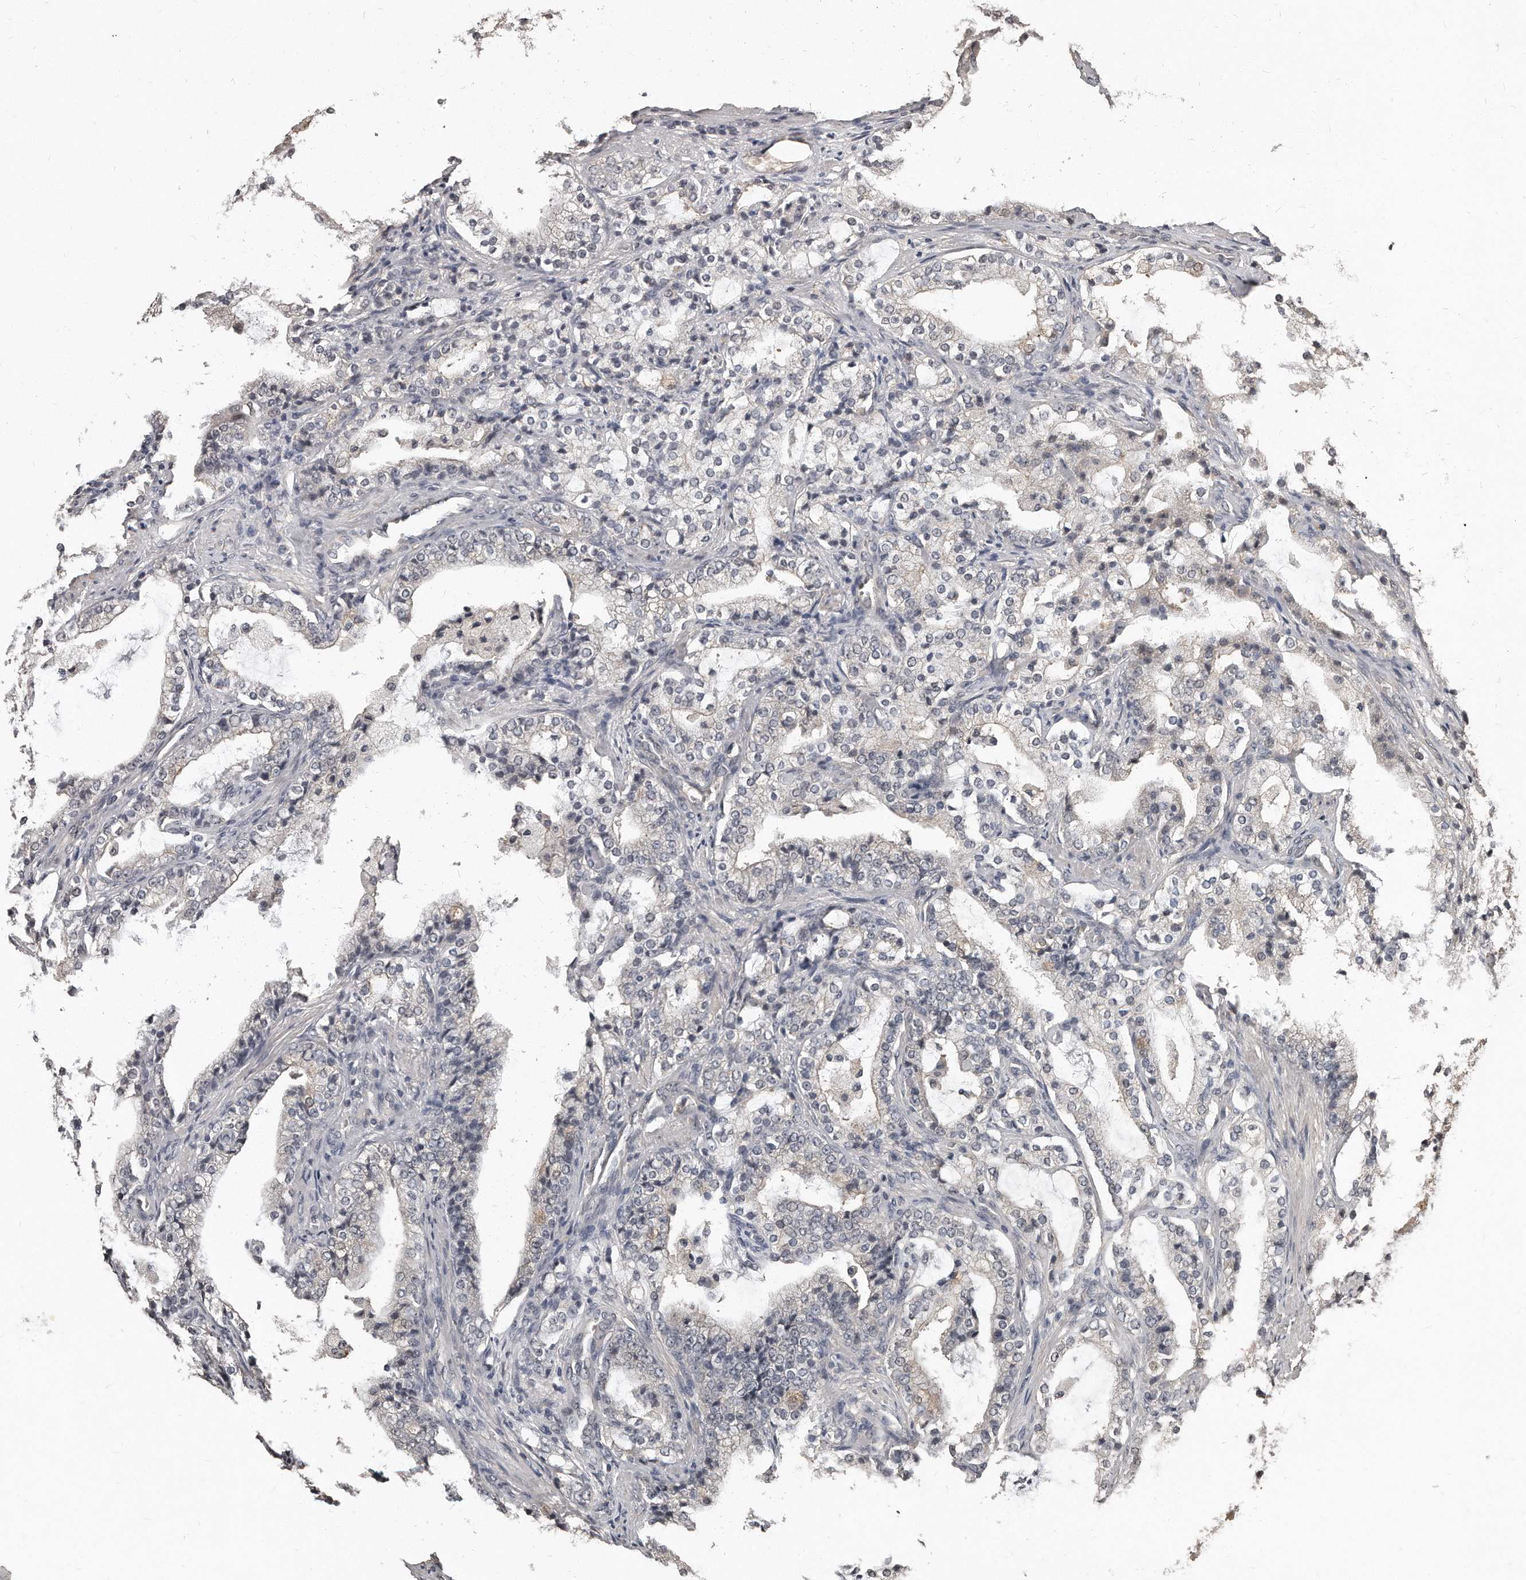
{"staining": {"intensity": "negative", "quantity": "none", "location": "none"}, "tissue": "prostate cancer", "cell_type": "Tumor cells", "image_type": "cancer", "snomed": [{"axis": "morphology", "description": "Adenocarcinoma, High grade"}, {"axis": "topography", "description": "Prostate"}], "caption": "IHC of human high-grade adenocarcinoma (prostate) exhibits no expression in tumor cells.", "gene": "GRB10", "patient": {"sex": "male", "age": 63}}